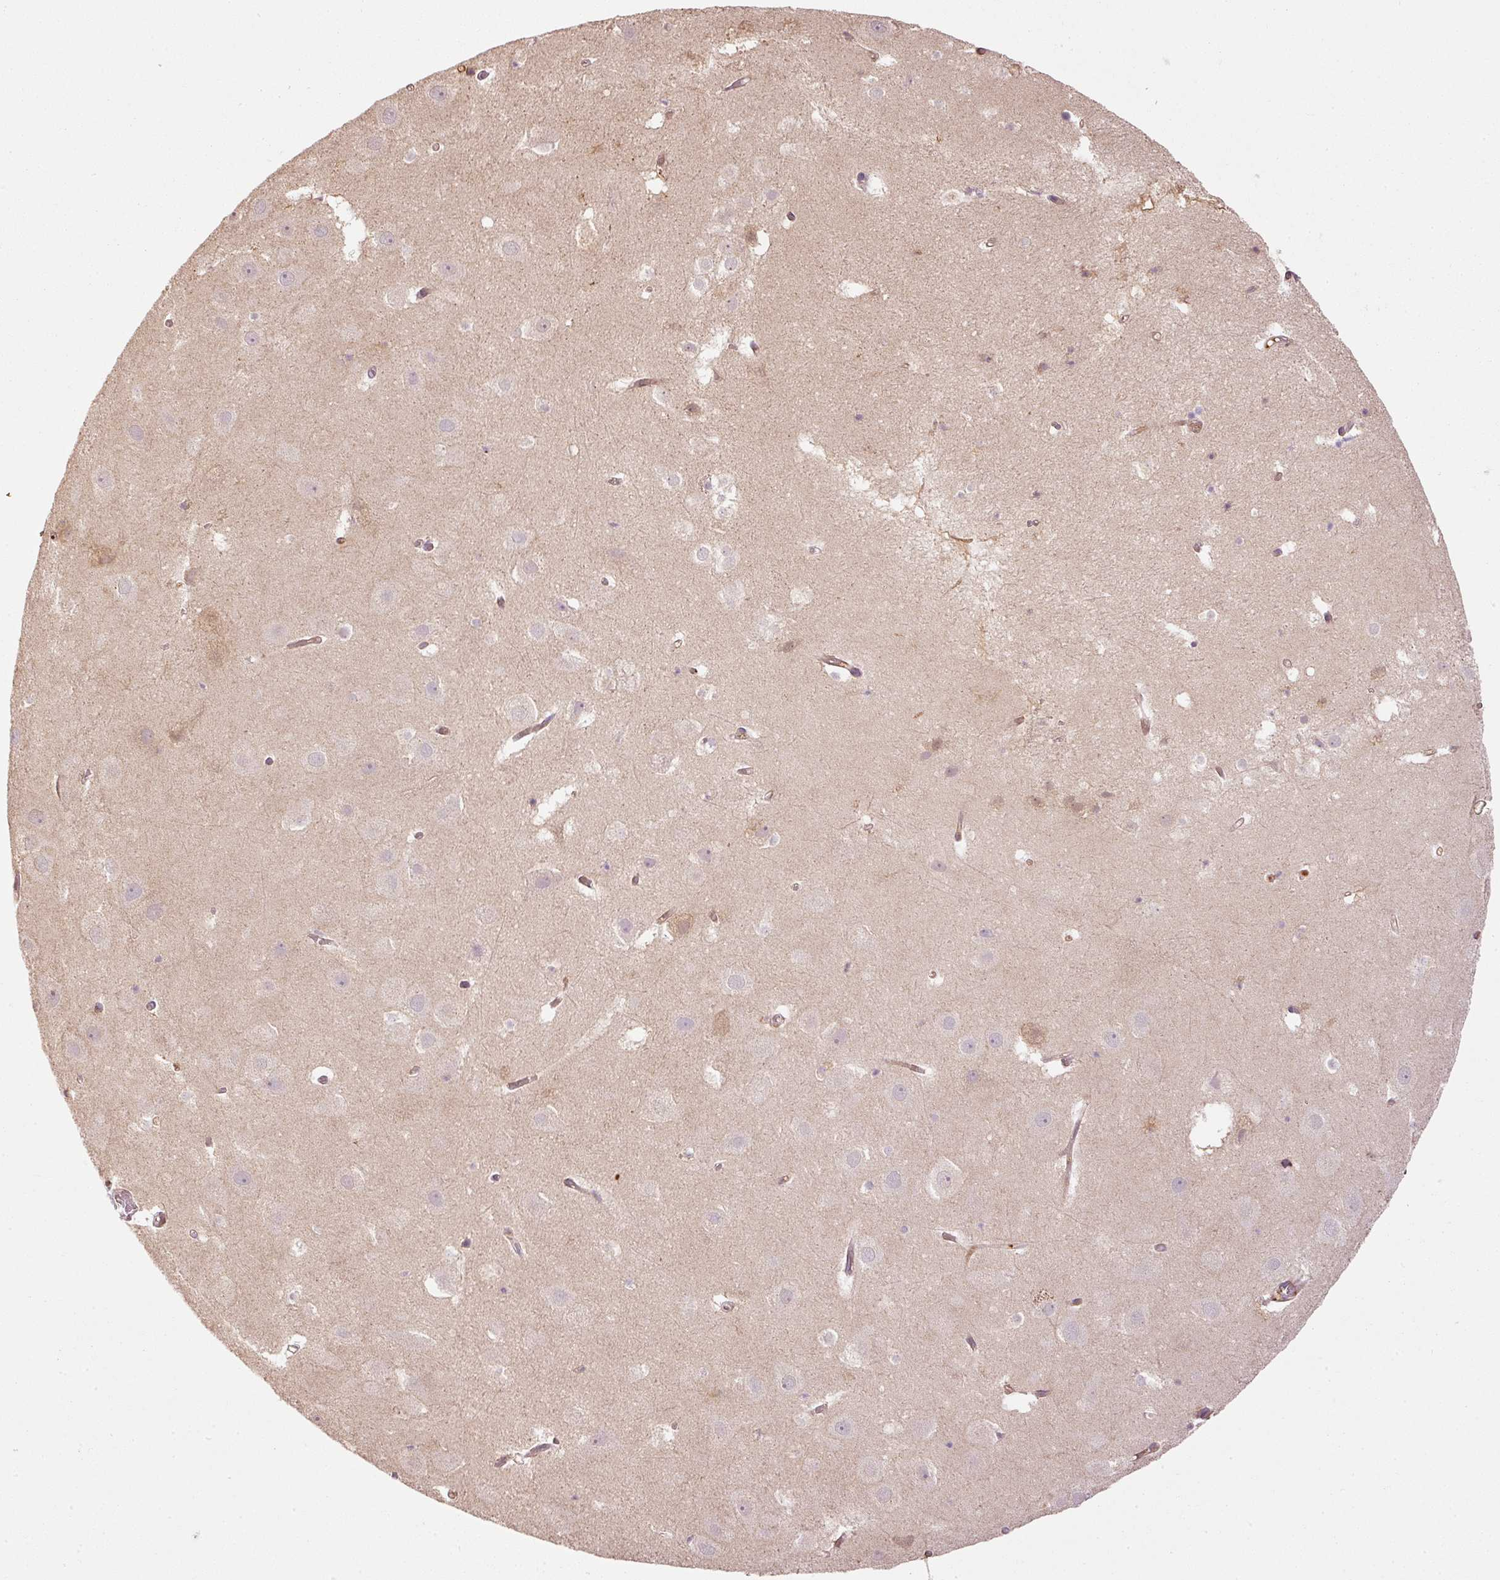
{"staining": {"intensity": "negative", "quantity": "none", "location": "none"}, "tissue": "hippocampus", "cell_type": "Glial cells", "image_type": "normal", "snomed": [{"axis": "morphology", "description": "Normal tissue, NOS"}, {"axis": "topography", "description": "Hippocampus"}], "caption": "This is an immunohistochemistry (IHC) micrograph of unremarkable human hippocampus. There is no expression in glial cells.", "gene": "SERPING1", "patient": {"sex": "female", "age": 52}}